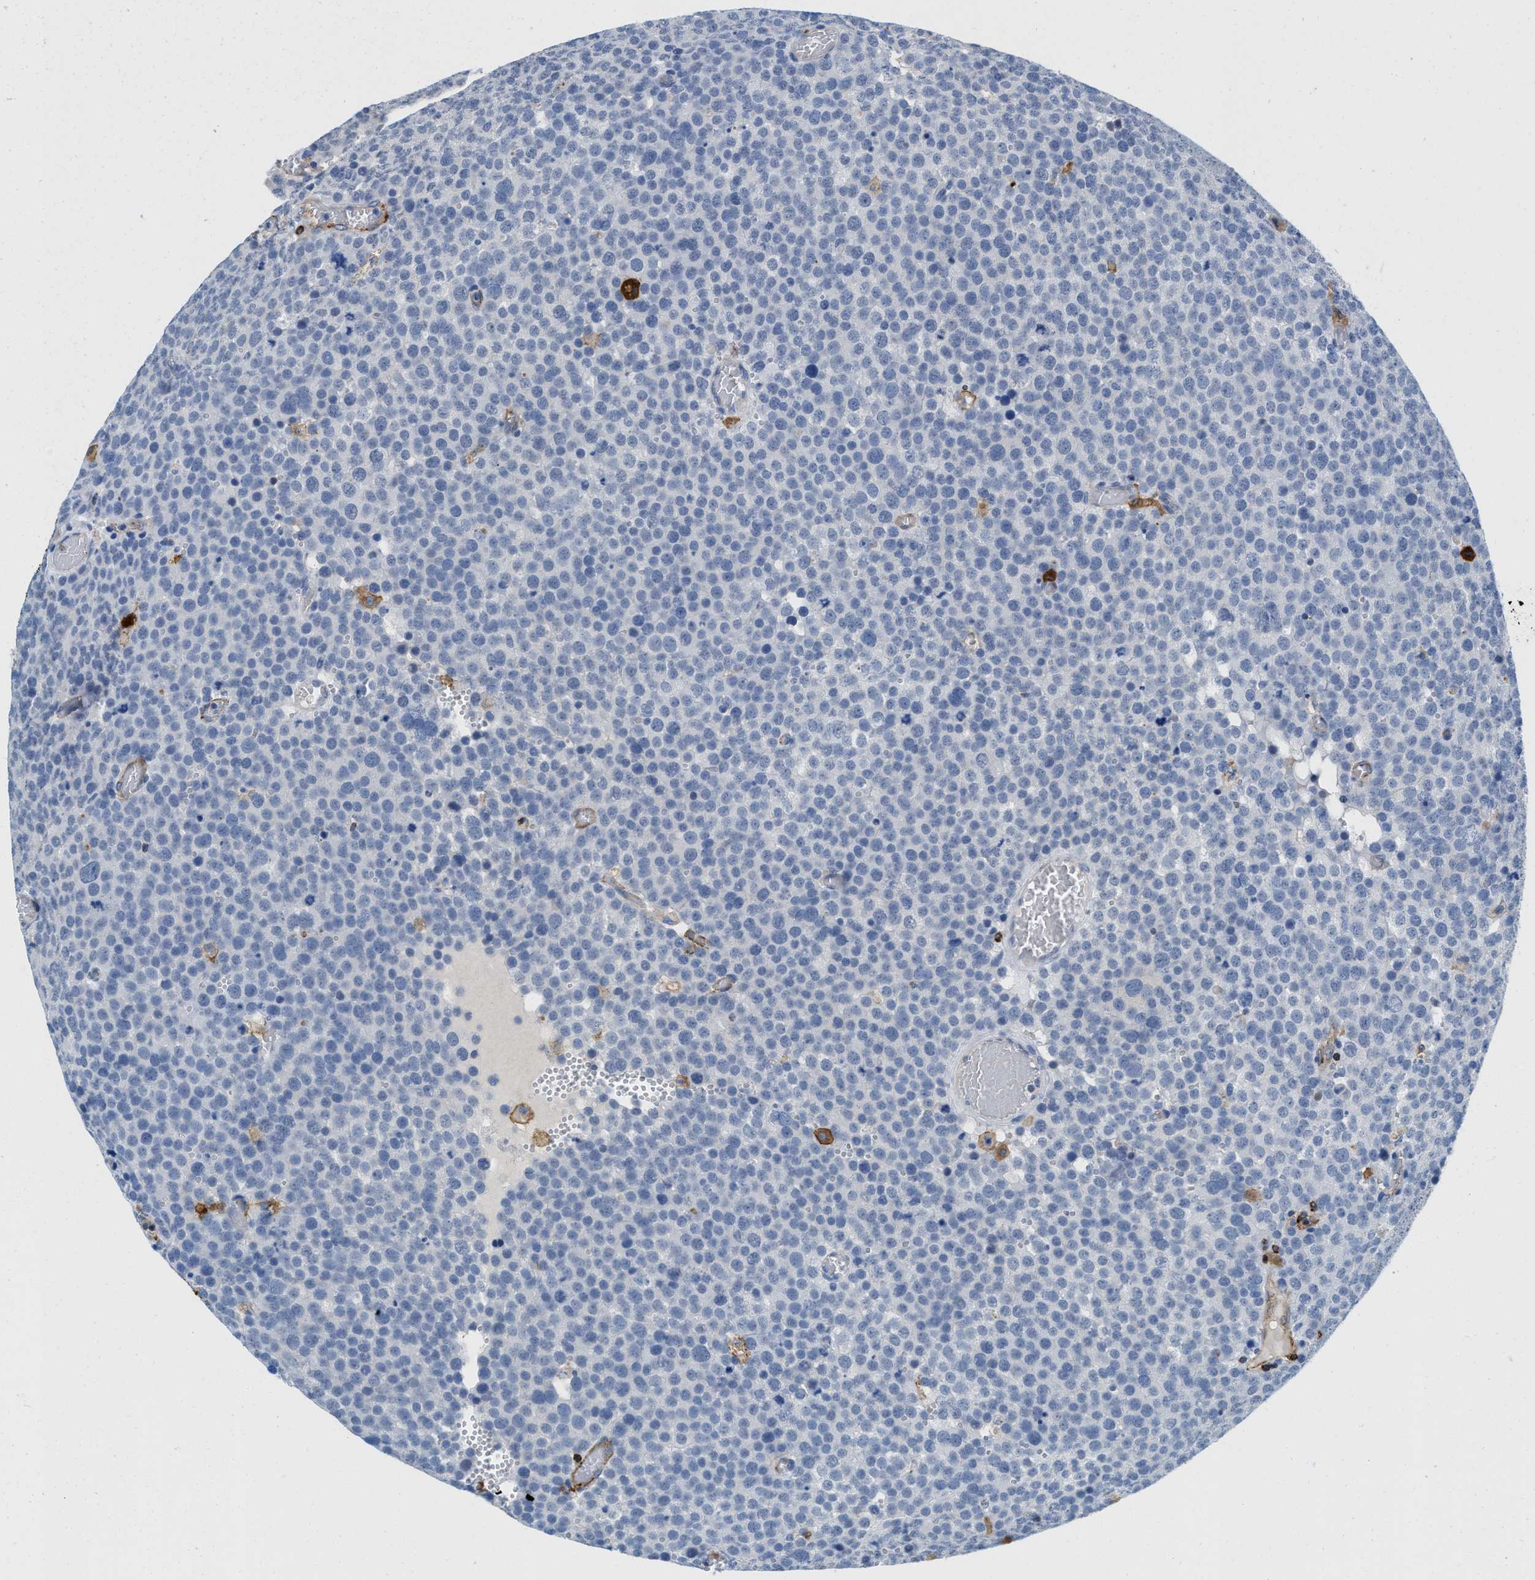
{"staining": {"intensity": "negative", "quantity": "none", "location": "none"}, "tissue": "testis cancer", "cell_type": "Tumor cells", "image_type": "cancer", "snomed": [{"axis": "morphology", "description": "Normal tissue, NOS"}, {"axis": "morphology", "description": "Seminoma, NOS"}, {"axis": "topography", "description": "Testis"}], "caption": "DAB (3,3'-diaminobenzidine) immunohistochemical staining of seminoma (testis) displays no significant expression in tumor cells.", "gene": "CD226", "patient": {"sex": "male", "age": 71}}